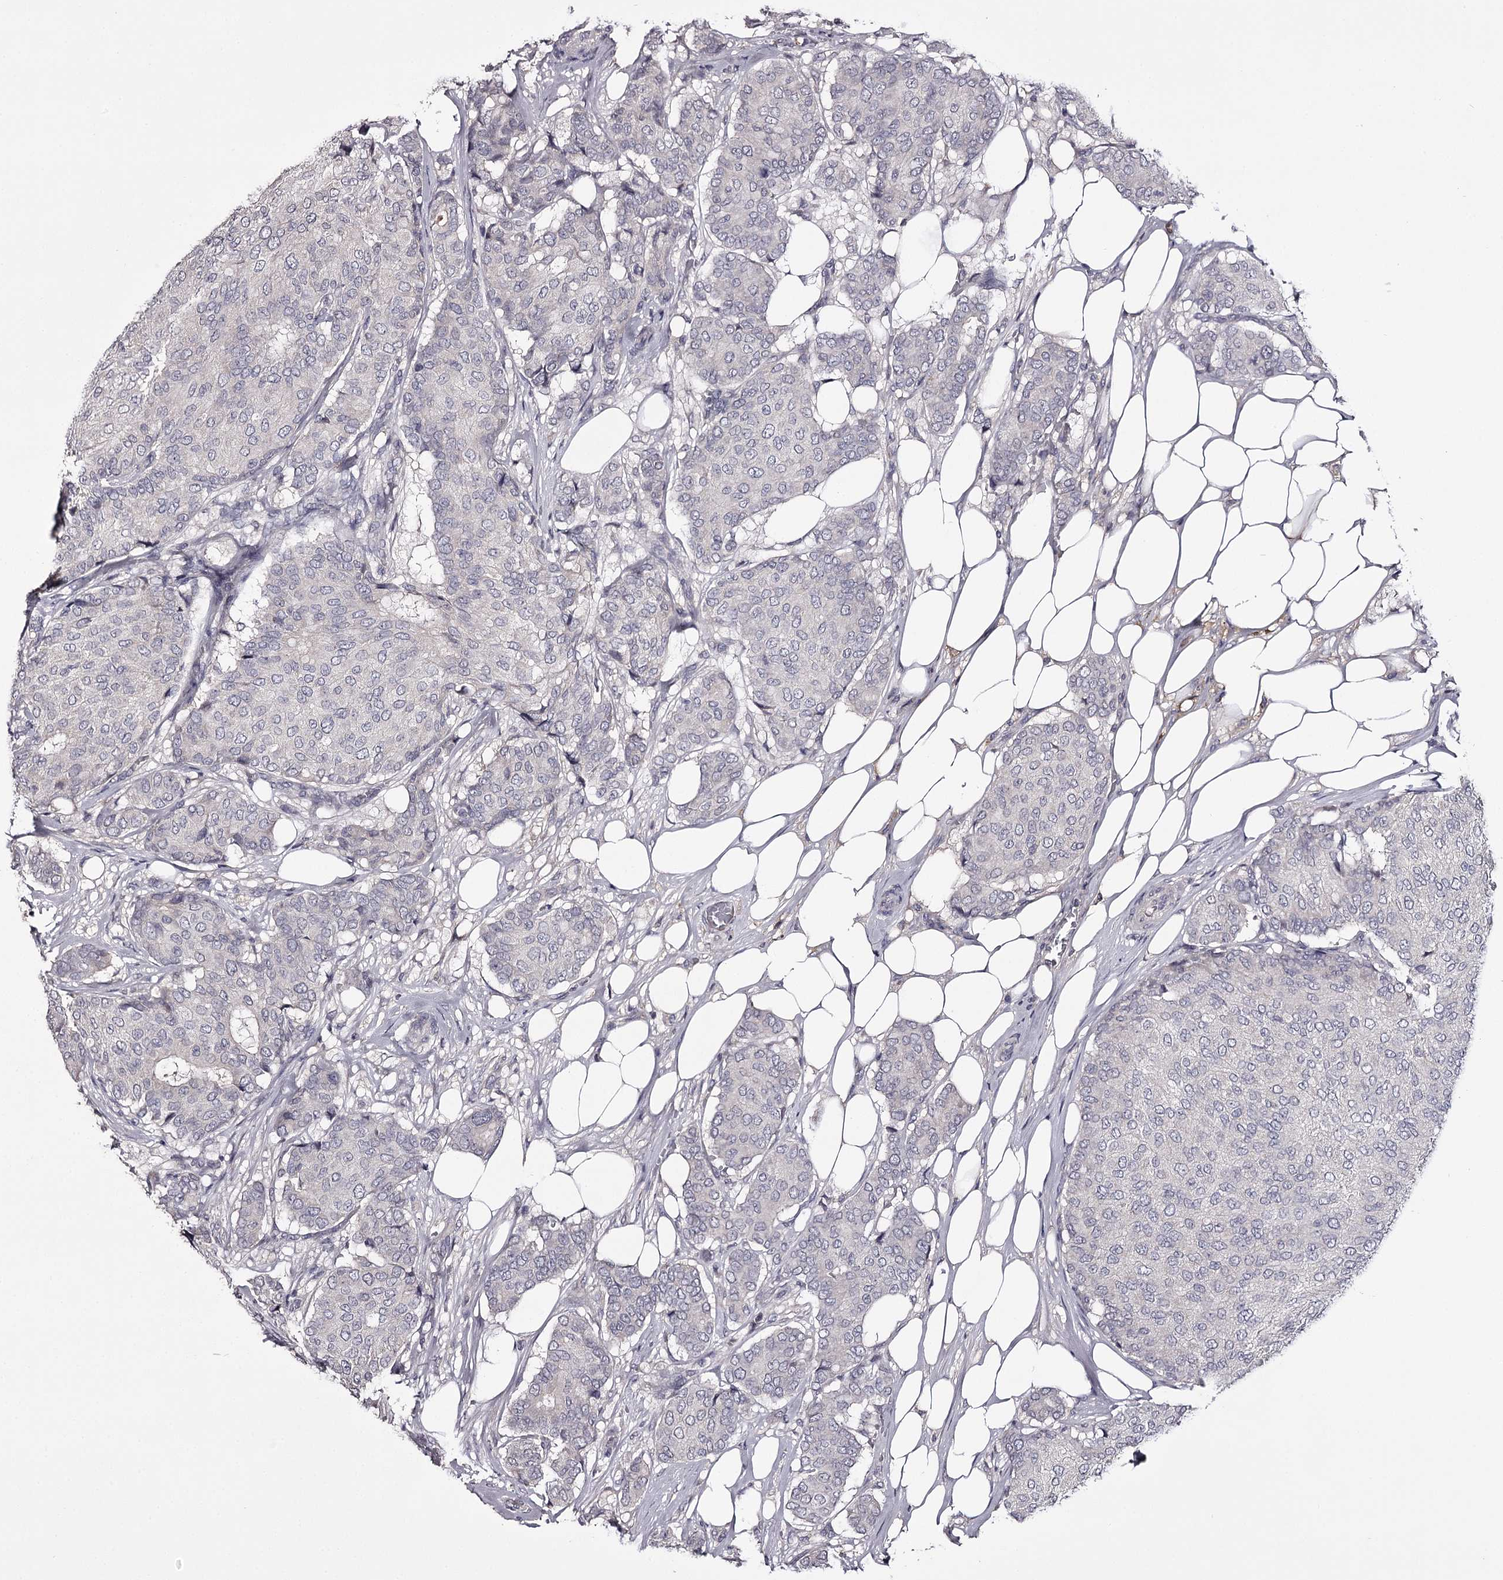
{"staining": {"intensity": "negative", "quantity": "none", "location": "none"}, "tissue": "breast cancer", "cell_type": "Tumor cells", "image_type": "cancer", "snomed": [{"axis": "morphology", "description": "Duct carcinoma"}, {"axis": "topography", "description": "Breast"}], "caption": "IHC of infiltrating ductal carcinoma (breast) reveals no staining in tumor cells.", "gene": "PRM2", "patient": {"sex": "female", "age": 75}}